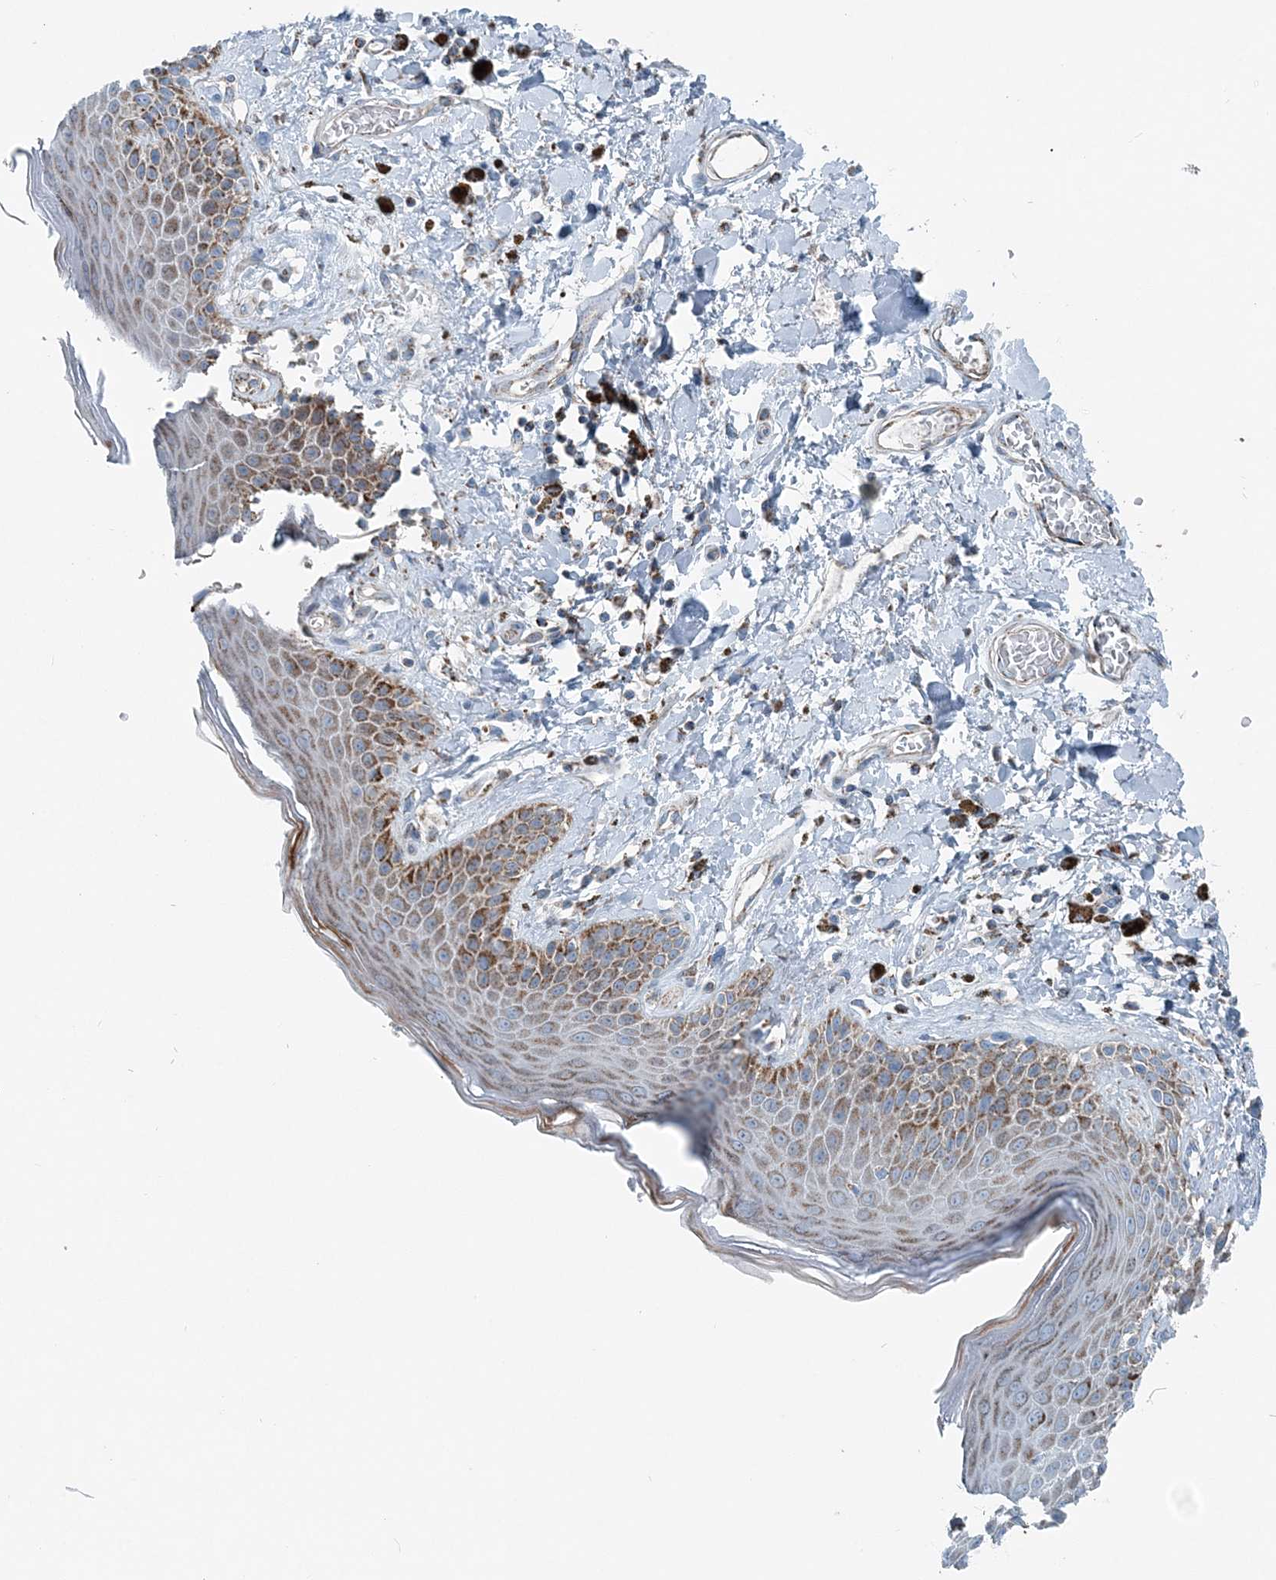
{"staining": {"intensity": "strong", "quantity": "25%-75%", "location": "cytoplasmic/membranous"}, "tissue": "skin", "cell_type": "Epidermal cells", "image_type": "normal", "snomed": [{"axis": "morphology", "description": "Normal tissue, NOS"}, {"axis": "topography", "description": "Anal"}], "caption": "Strong cytoplasmic/membranous protein expression is identified in about 25%-75% of epidermal cells in skin. The protein of interest is stained brown, and the nuclei are stained in blue (DAB (3,3'-diaminobenzidine) IHC with brightfield microscopy, high magnification).", "gene": "INTU", "patient": {"sex": "female", "age": 78}}